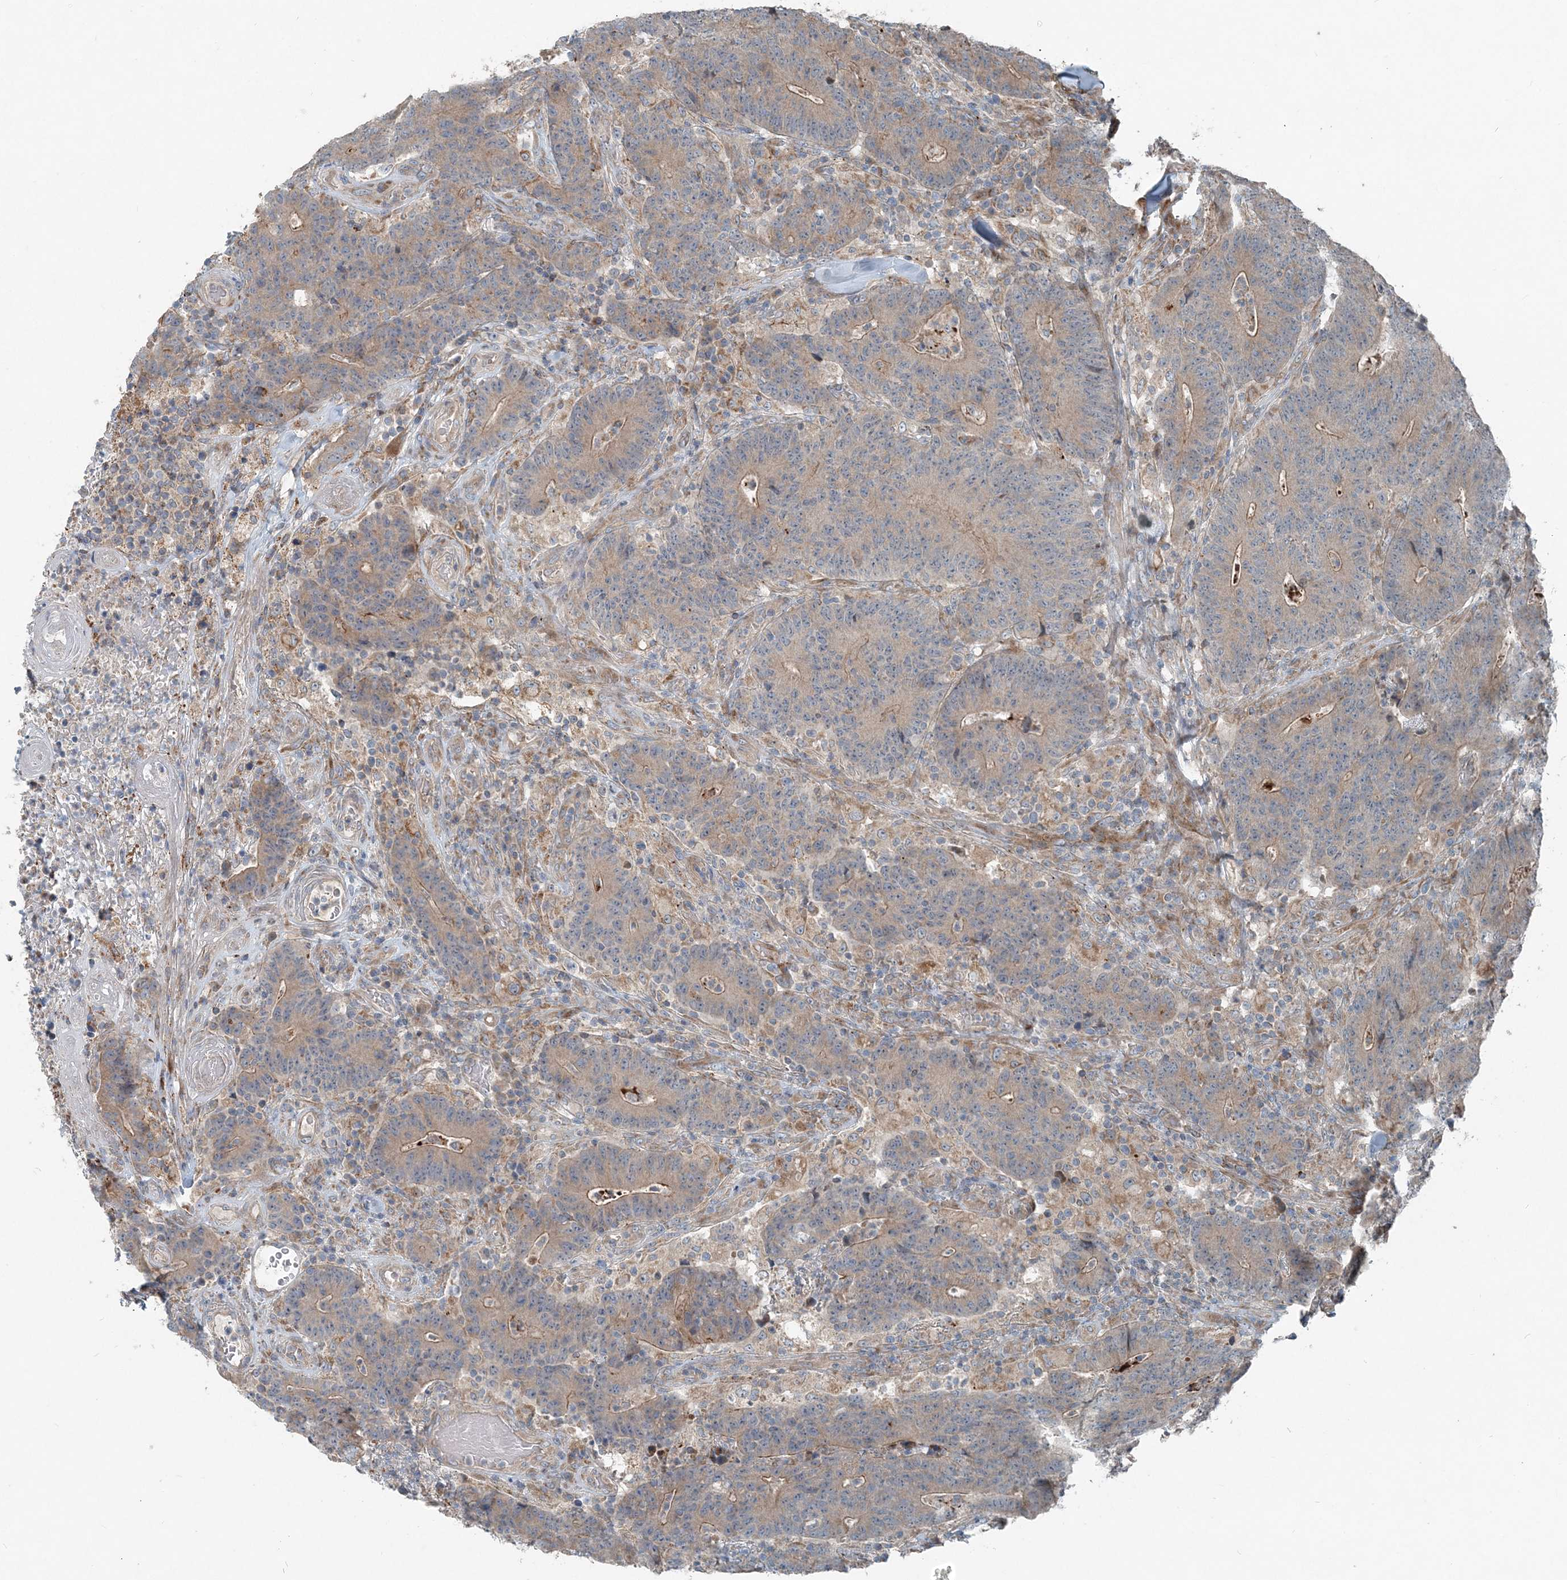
{"staining": {"intensity": "weak", "quantity": "25%-75%", "location": "cytoplasmic/membranous"}, "tissue": "colorectal cancer", "cell_type": "Tumor cells", "image_type": "cancer", "snomed": [{"axis": "morphology", "description": "Normal tissue, NOS"}, {"axis": "morphology", "description": "Adenocarcinoma, NOS"}, {"axis": "topography", "description": "Colon"}], "caption": "Protein analysis of colorectal cancer (adenocarcinoma) tissue displays weak cytoplasmic/membranous staining in about 25%-75% of tumor cells. The protein is shown in brown color, while the nuclei are stained blue.", "gene": "INTU", "patient": {"sex": "female", "age": 75}}